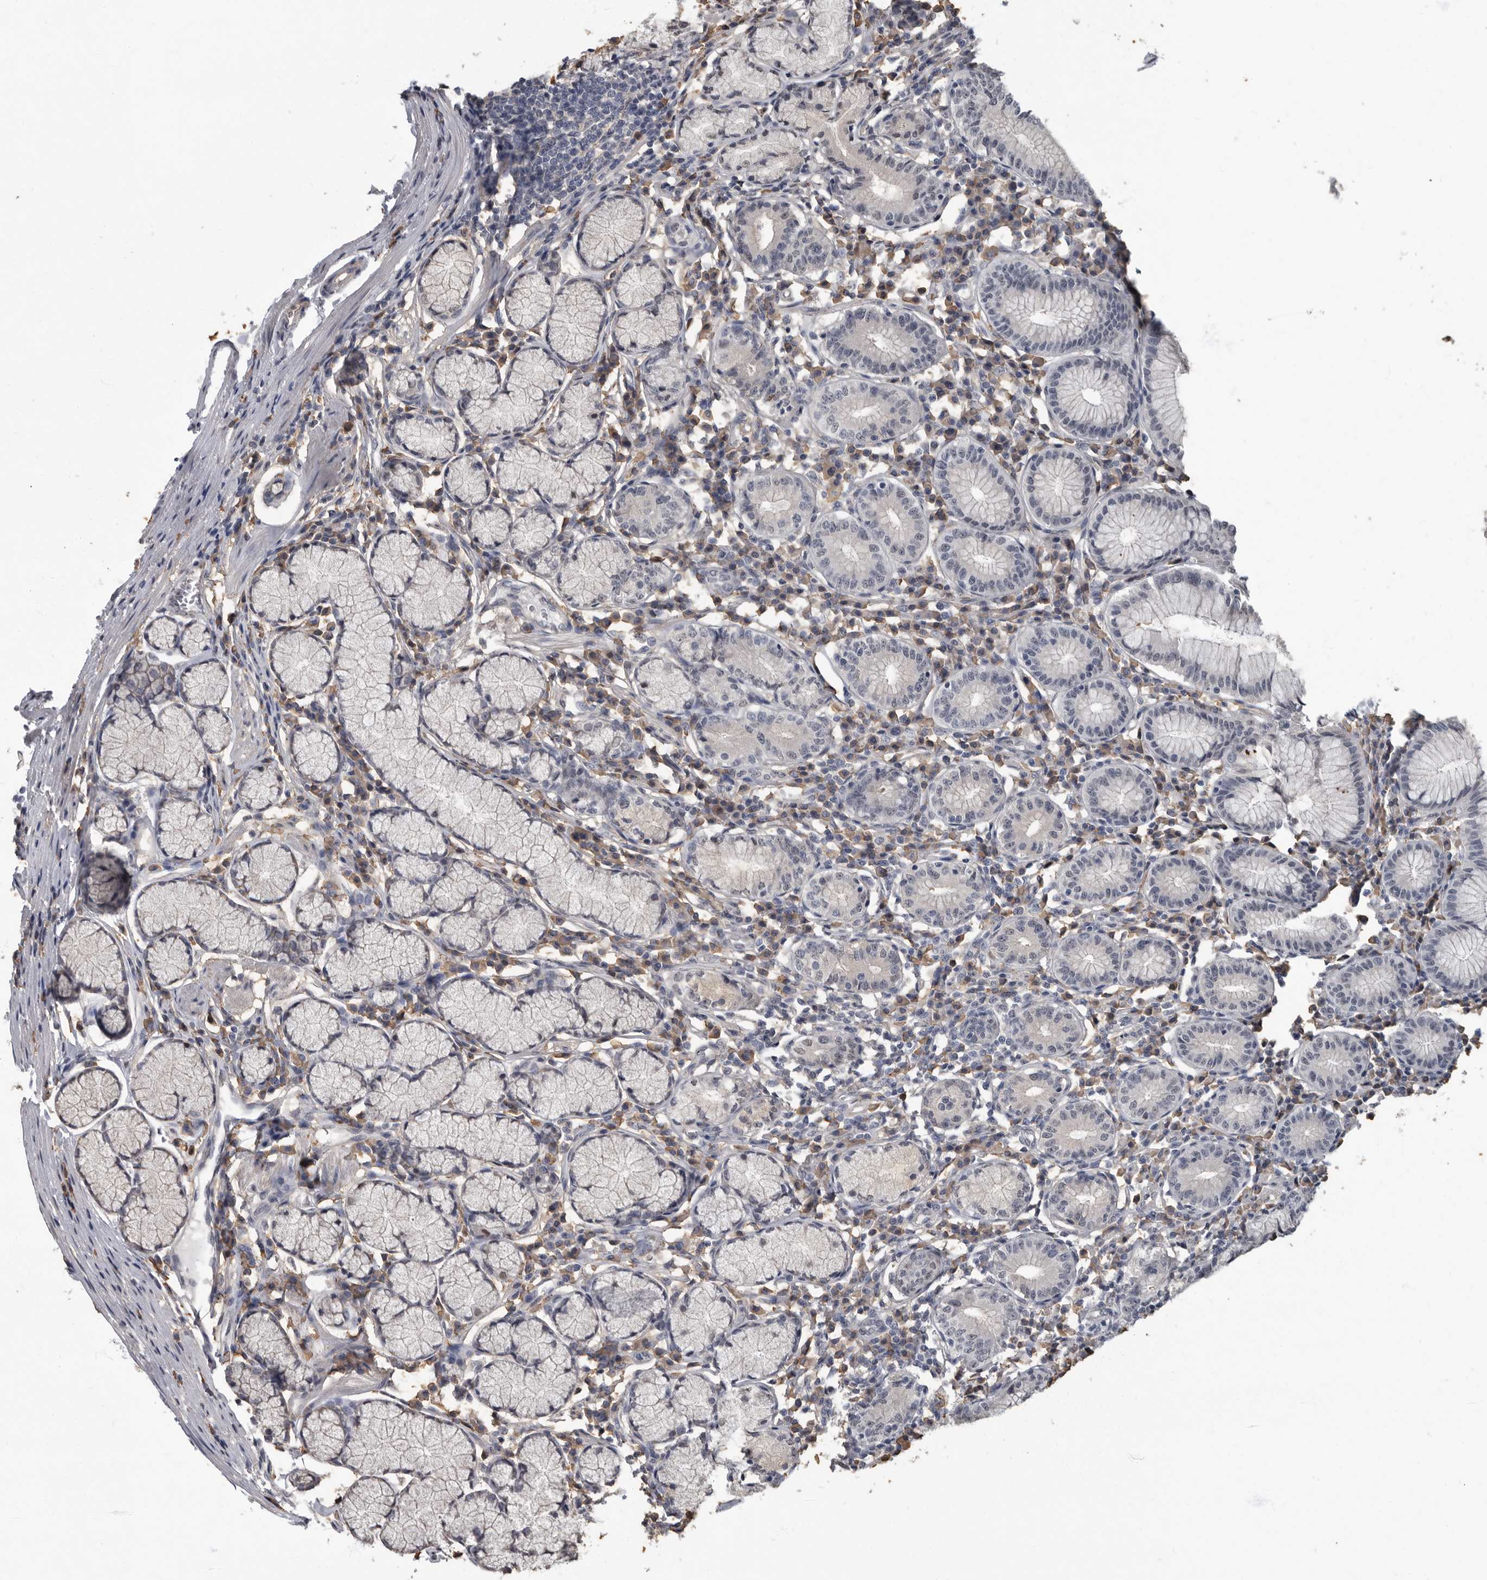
{"staining": {"intensity": "negative", "quantity": "none", "location": "none"}, "tissue": "stomach", "cell_type": "Glandular cells", "image_type": "normal", "snomed": [{"axis": "morphology", "description": "Normal tissue, NOS"}, {"axis": "topography", "description": "Stomach"}], "caption": "The photomicrograph reveals no significant staining in glandular cells of stomach.", "gene": "ARHGEF10", "patient": {"sex": "male", "age": 55}}